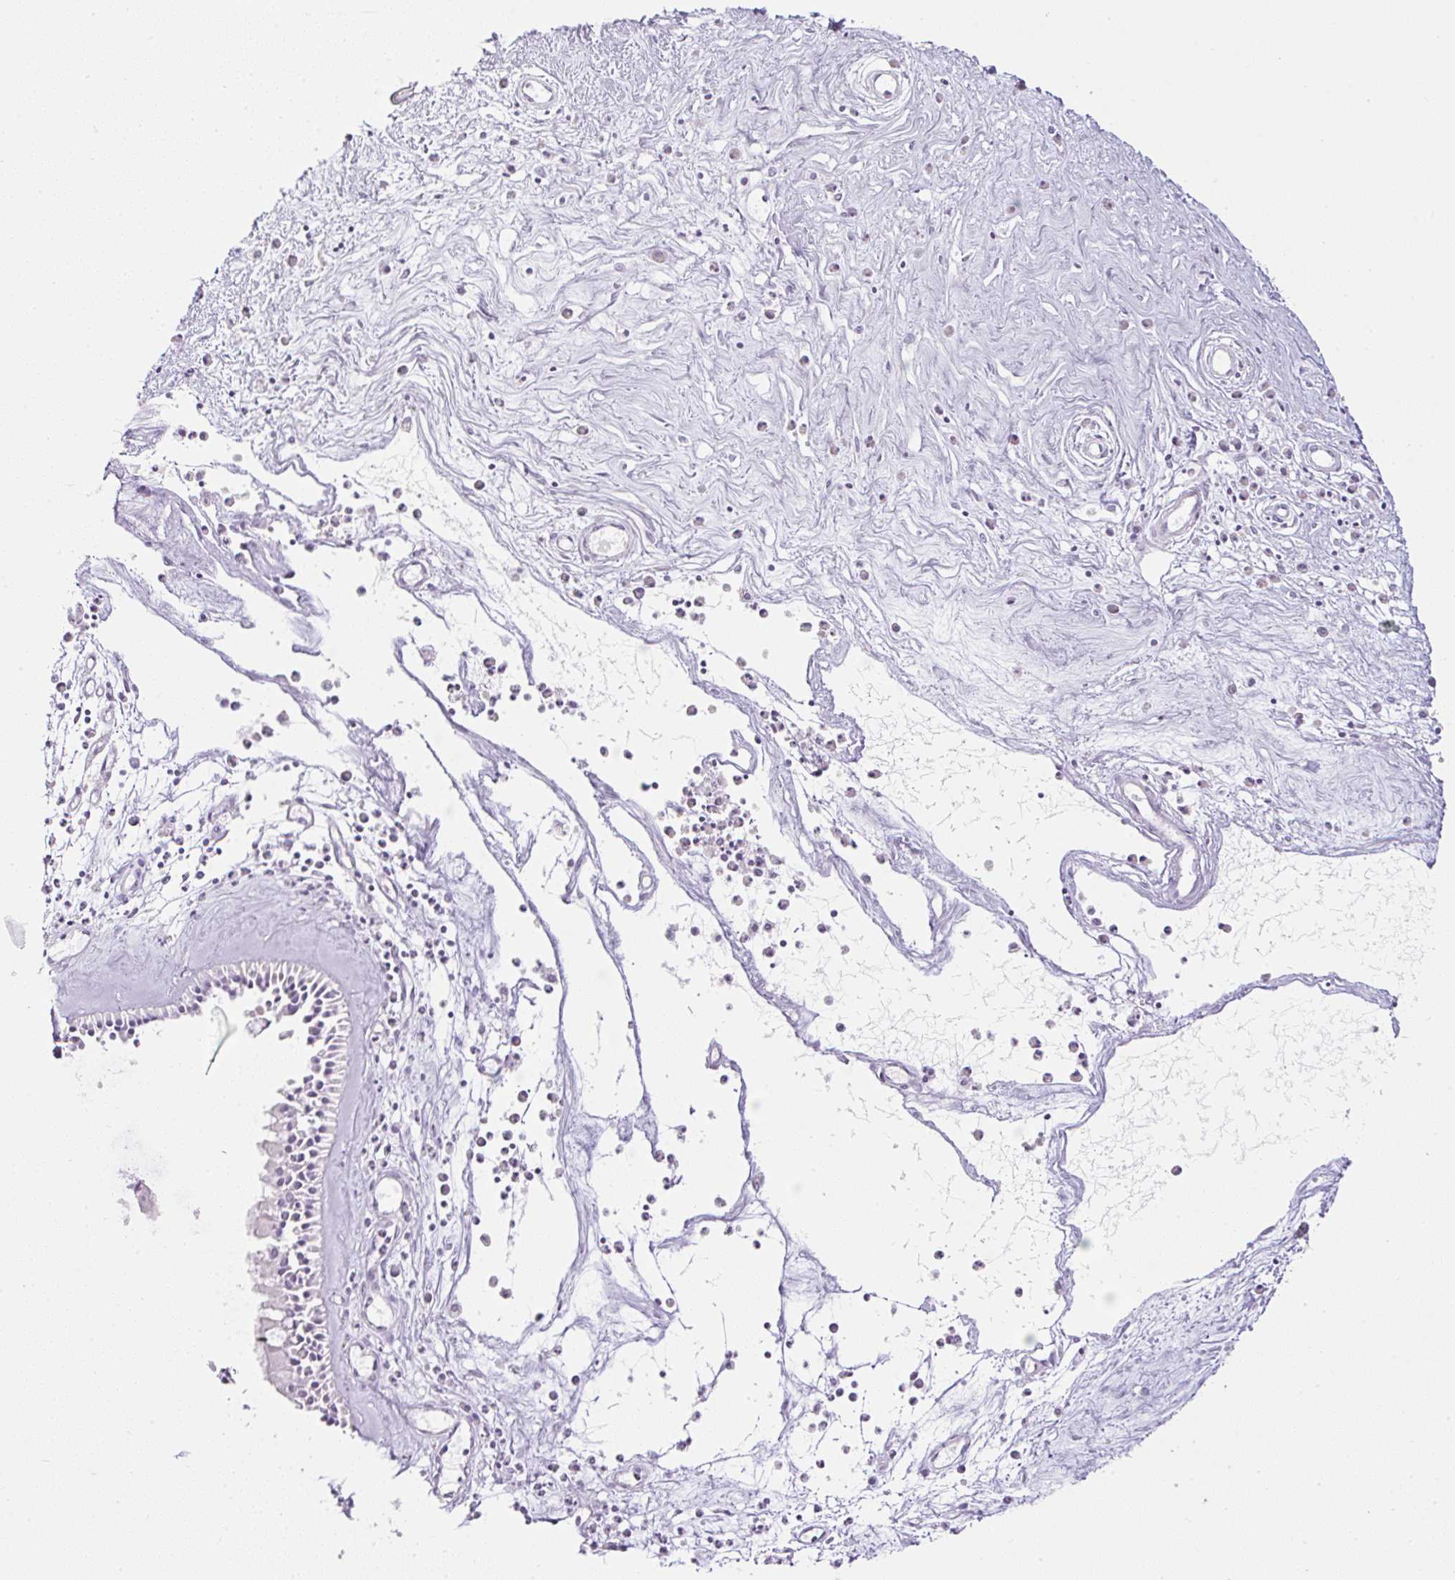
{"staining": {"intensity": "moderate", "quantity": "<25%", "location": "cytoplasmic/membranous"}, "tissue": "nasopharynx", "cell_type": "Respiratory epithelial cells", "image_type": "normal", "snomed": [{"axis": "morphology", "description": "Normal tissue, NOS"}, {"axis": "morphology", "description": "Inflammation, NOS"}, {"axis": "topography", "description": "Nasopharynx"}], "caption": "High-power microscopy captured an immunohistochemistry (IHC) micrograph of normal nasopharynx, revealing moderate cytoplasmic/membranous staining in approximately <25% of respiratory epithelial cells.", "gene": "FGFBP3", "patient": {"sex": "male", "age": 61}}